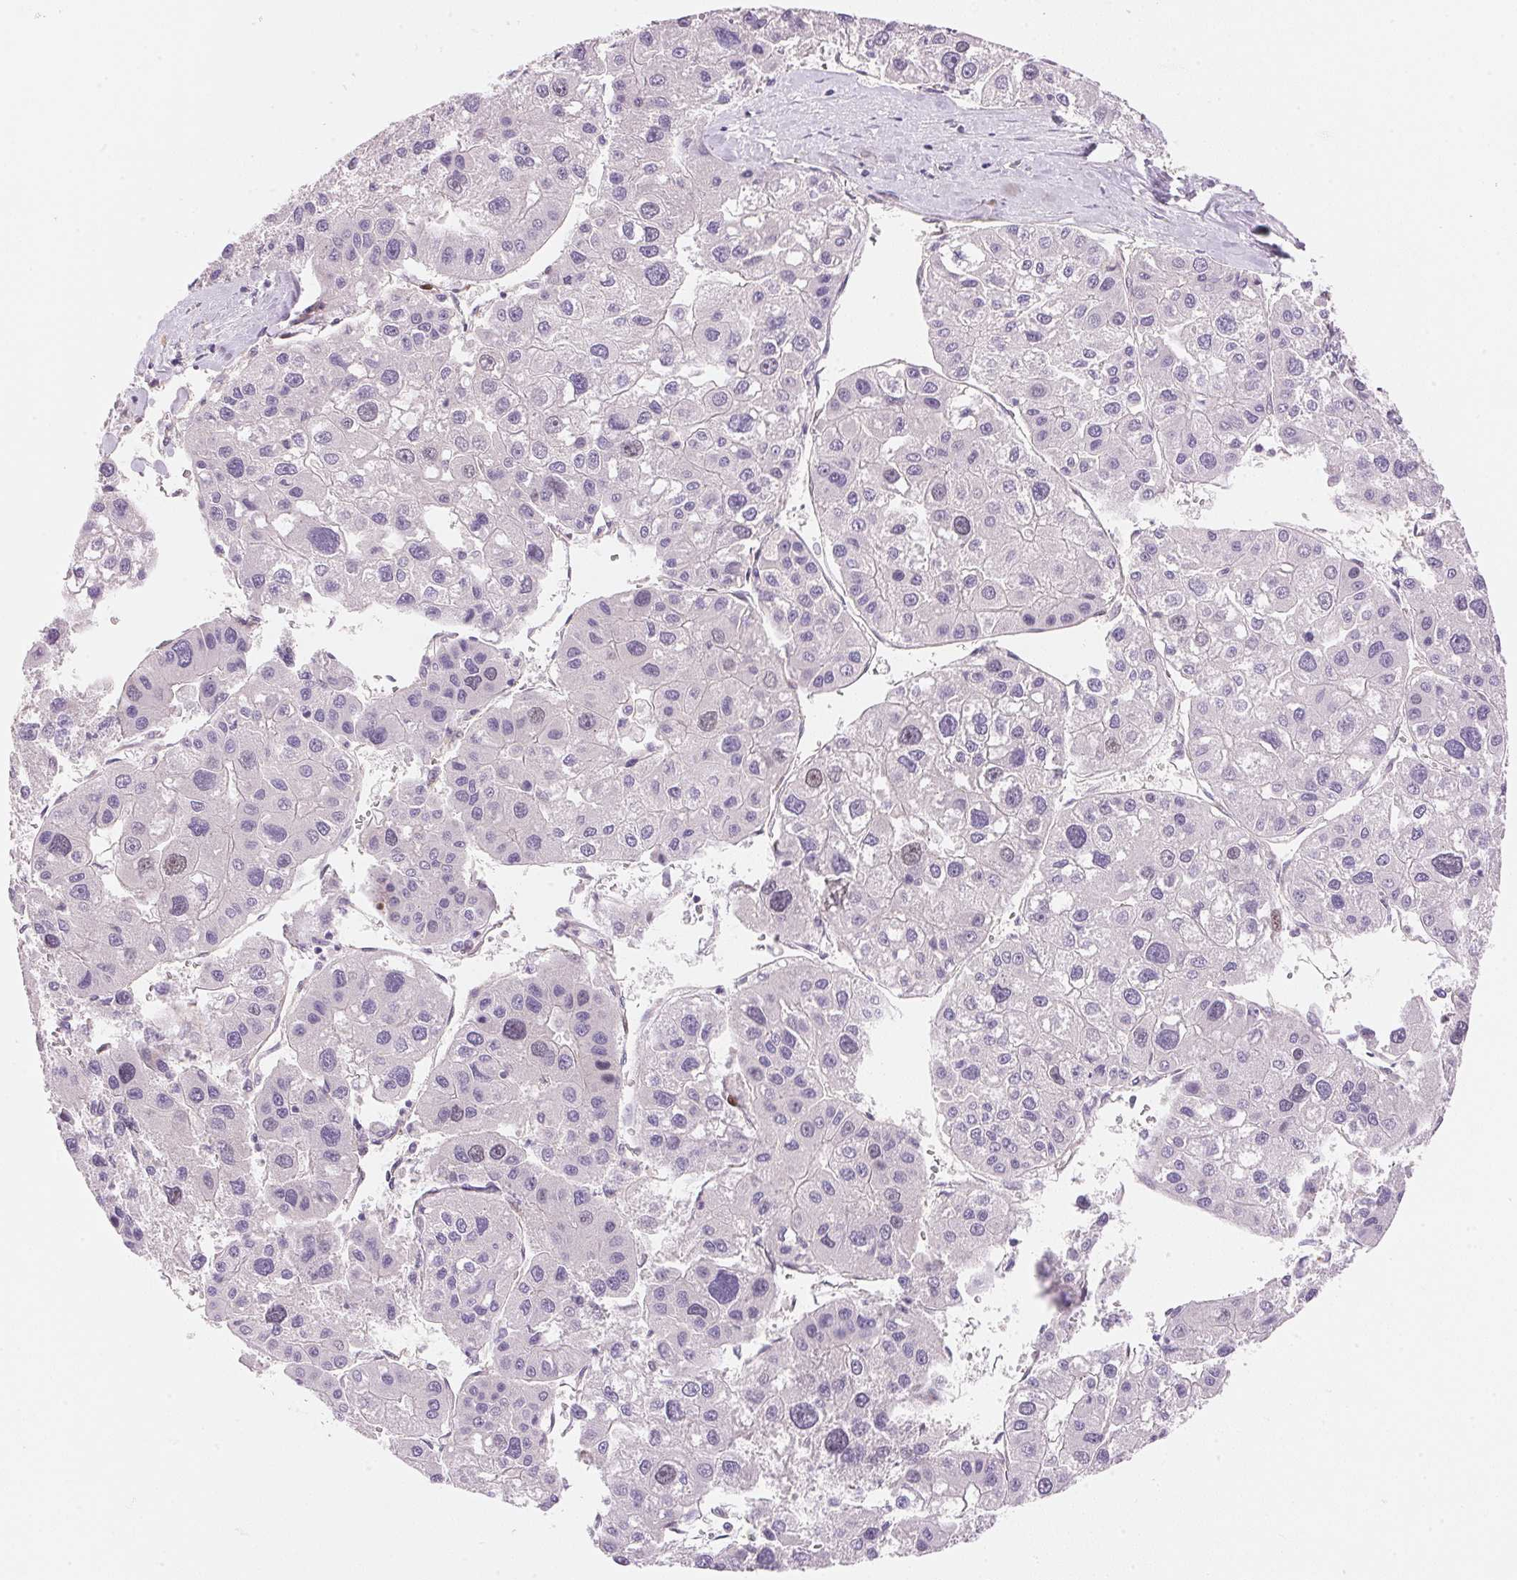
{"staining": {"intensity": "negative", "quantity": "none", "location": "none"}, "tissue": "liver cancer", "cell_type": "Tumor cells", "image_type": "cancer", "snomed": [{"axis": "morphology", "description": "Carcinoma, Hepatocellular, NOS"}, {"axis": "topography", "description": "Liver"}], "caption": "Immunohistochemistry photomicrograph of neoplastic tissue: human hepatocellular carcinoma (liver) stained with DAB displays no significant protein expression in tumor cells. Brightfield microscopy of immunohistochemistry (IHC) stained with DAB (brown) and hematoxylin (blue), captured at high magnification.", "gene": "SMTN", "patient": {"sex": "male", "age": 73}}